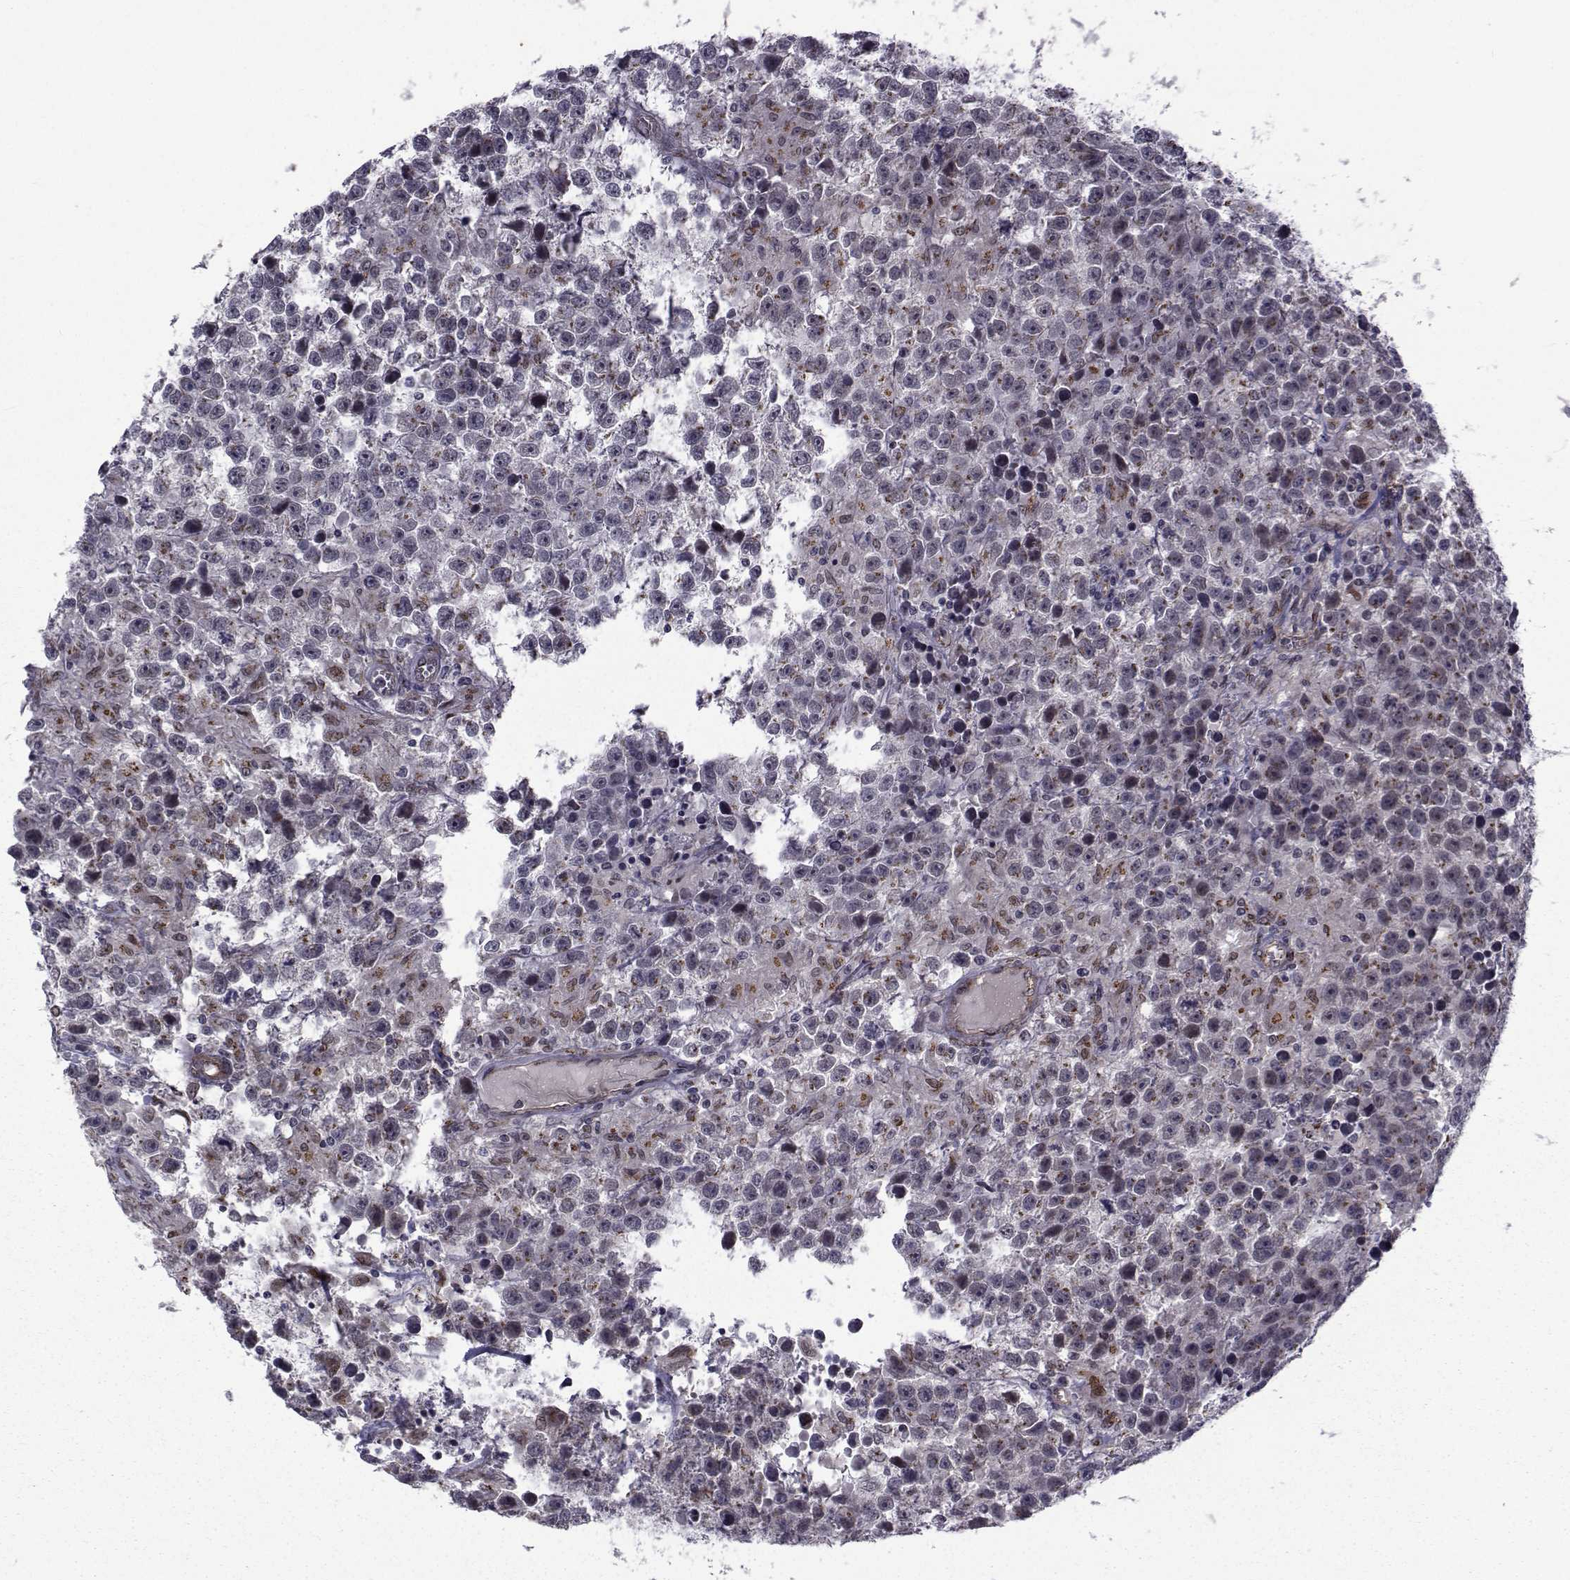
{"staining": {"intensity": "weak", "quantity": "<25%", "location": "cytoplasmic/membranous"}, "tissue": "testis cancer", "cell_type": "Tumor cells", "image_type": "cancer", "snomed": [{"axis": "morphology", "description": "Seminoma, NOS"}, {"axis": "topography", "description": "Testis"}], "caption": "Immunohistochemical staining of testis cancer displays no significant expression in tumor cells.", "gene": "ATP6V1C2", "patient": {"sex": "male", "age": 43}}